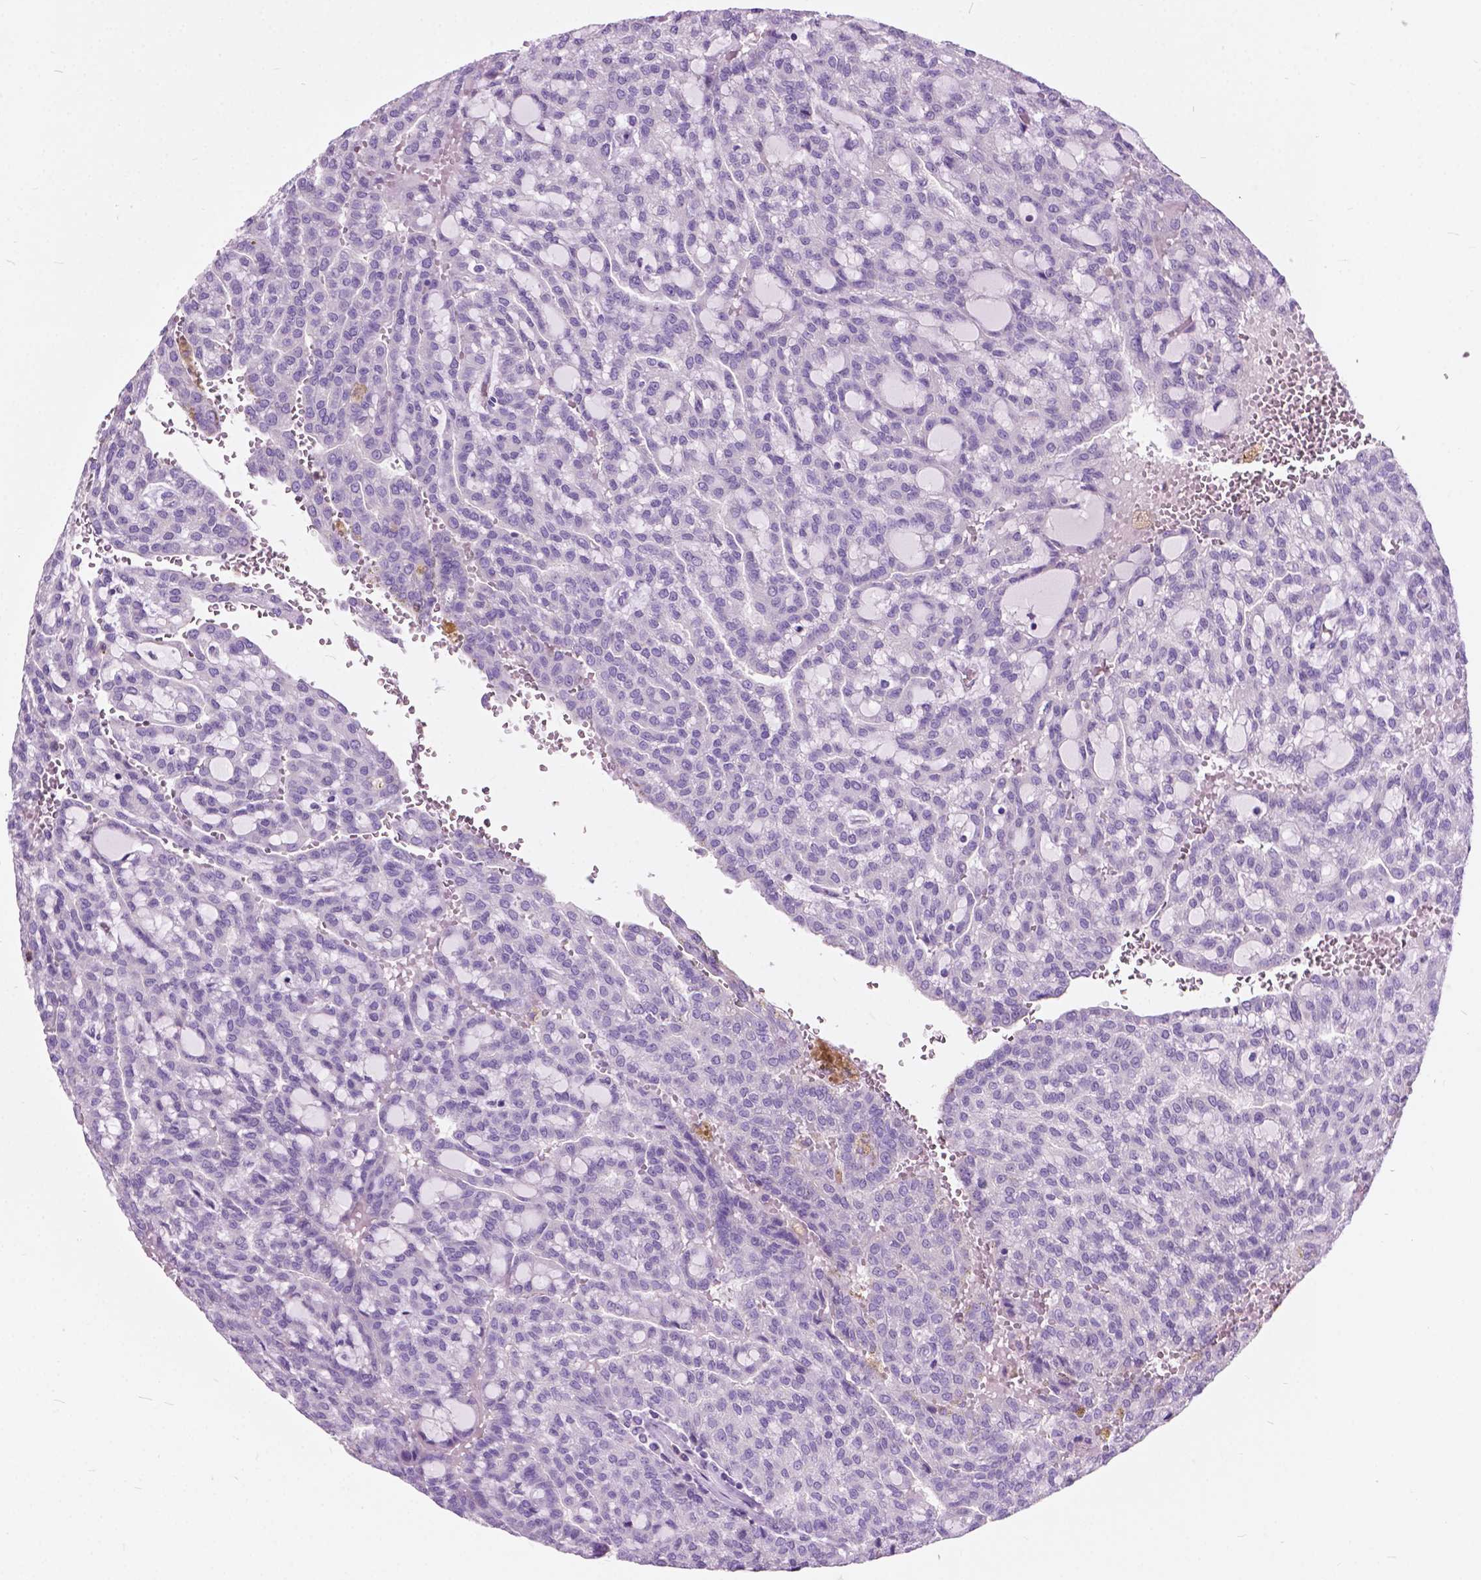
{"staining": {"intensity": "negative", "quantity": "none", "location": "none"}, "tissue": "renal cancer", "cell_type": "Tumor cells", "image_type": "cancer", "snomed": [{"axis": "morphology", "description": "Adenocarcinoma, NOS"}, {"axis": "topography", "description": "Kidney"}], "caption": "A photomicrograph of renal adenocarcinoma stained for a protein demonstrates no brown staining in tumor cells.", "gene": "PRR35", "patient": {"sex": "male", "age": 63}}